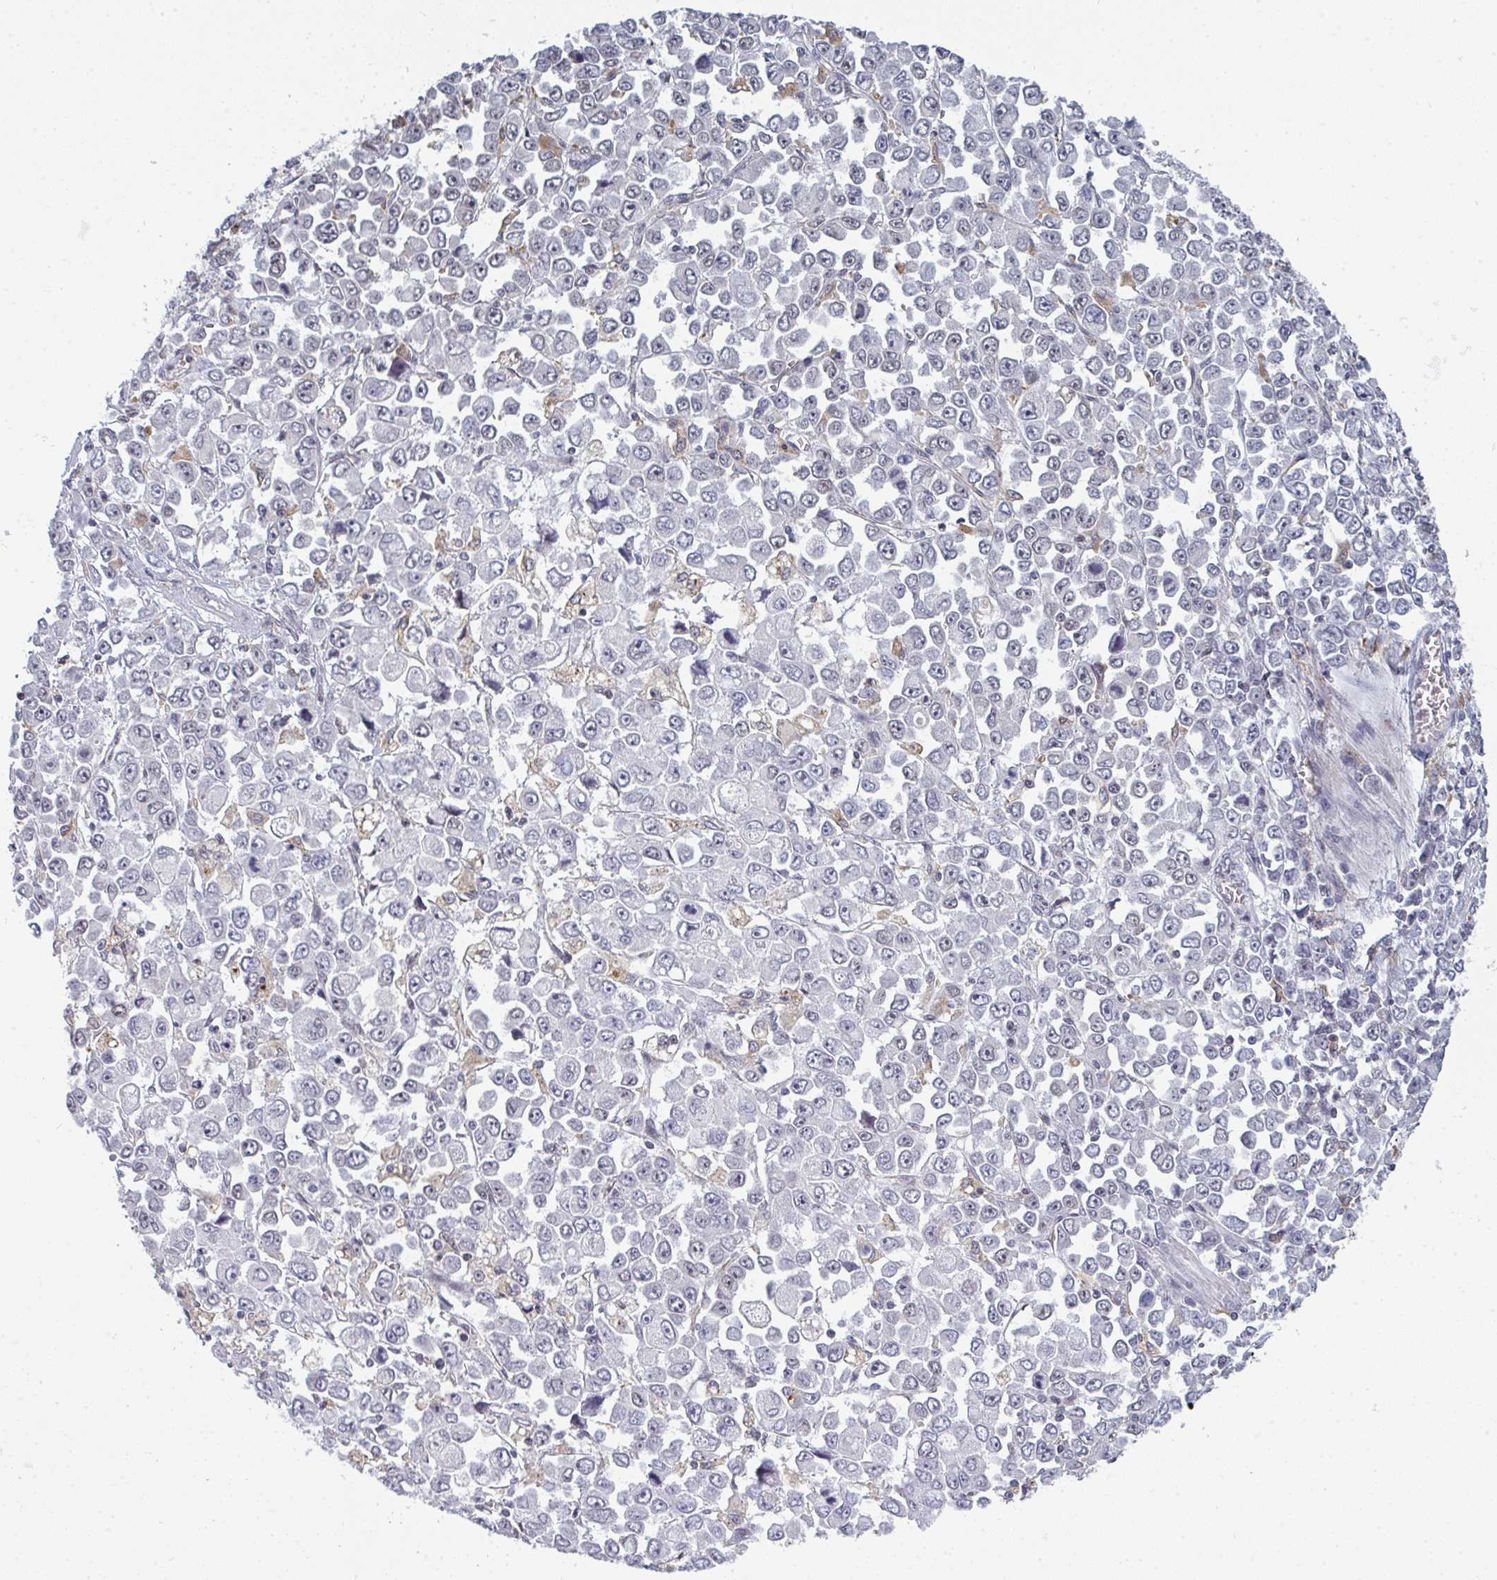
{"staining": {"intensity": "negative", "quantity": "none", "location": "none"}, "tissue": "stomach cancer", "cell_type": "Tumor cells", "image_type": "cancer", "snomed": [{"axis": "morphology", "description": "Adenocarcinoma, NOS"}, {"axis": "topography", "description": "Stomach, upper"}], "caption": "Protein analysis of adenocarcinoma (stomach) reveals no significant expression in tumor cells.", "gene": "ATF1", "patient": {"sex": "male", "age": 70}}